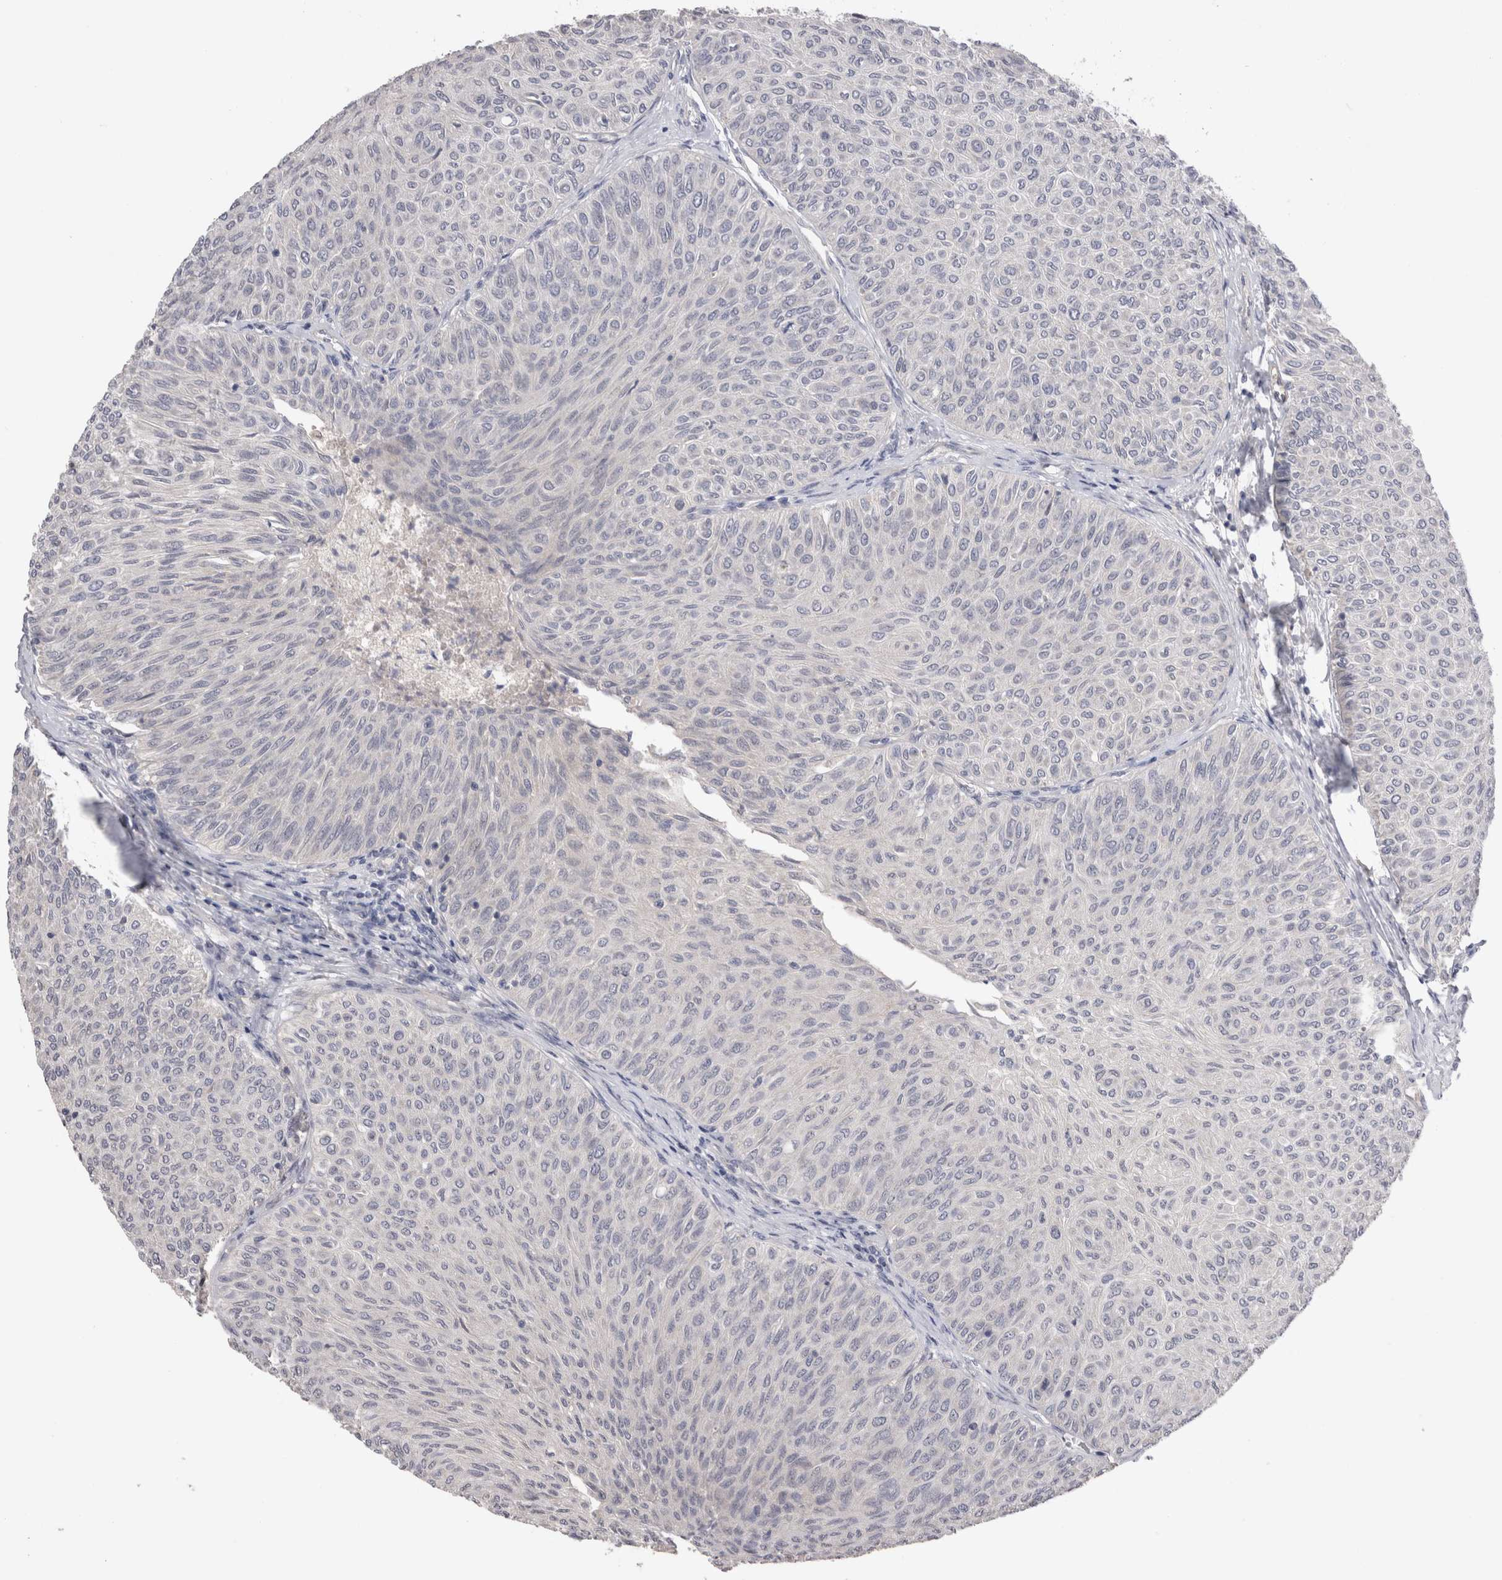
{"staining": {"intensity": "negative", "quantity": "none", "location": "none"}, "tissue": "urothelial cancer", "cell_type": "Tumor cells", "image_type": "cancer", "snomed": [{"axis": "morphology", "description": "Urothelial carcinoma, Low grade"}, {"axis": "topography", "description": "Urinary bladder"}], "caption": "IHC image of human low-grade urothelial carcinoma stained for a protein (brown), which shows no staining in tumor cells. (DAB (3,3'-diaminobenzidine) IHC with hematoxylin counter stain).", "gene": "CRYBG1", "patient": {"sex": "male", "age": 78}}